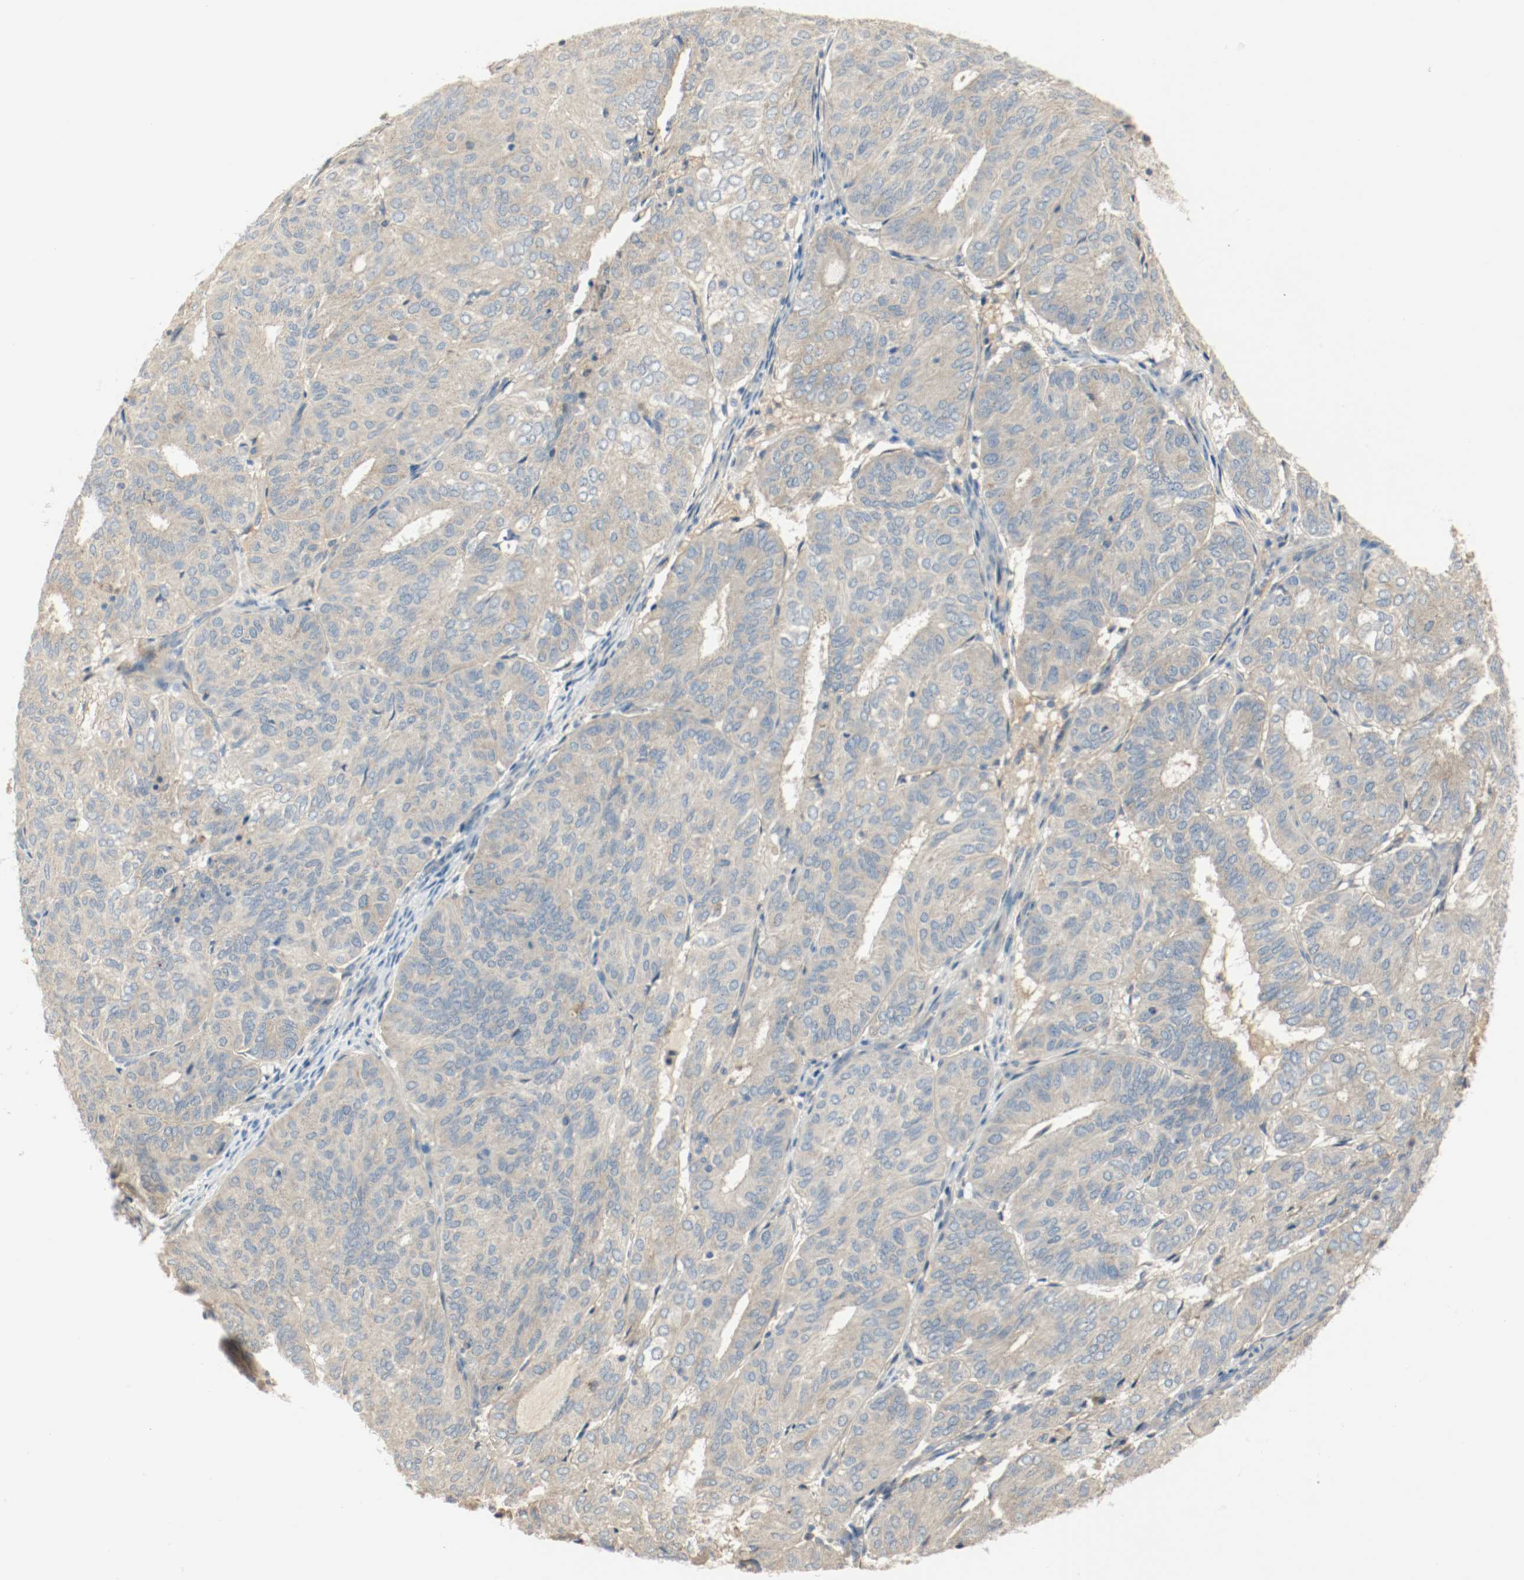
{"staining": {"intensity": "weak", "quantity": ">75%", "location": "cytoplasmic/membranous"}, "tissue": "endometrial cancer", "cell_type": "Tumor cells", "image_type": "cancer", "snomed": [{"axis": "morphology", "description": "Adenocarcinoma, NOS"}, {"axis": "topography", "description": "Uterus"}], "caption": "Tumor cells reveal low levels of weak cytoplasmic/membranous expression in about >75% of cells in endometrial cancer.", "gene": "MELTF", "patient": {"sex": "female", "age": 60}}